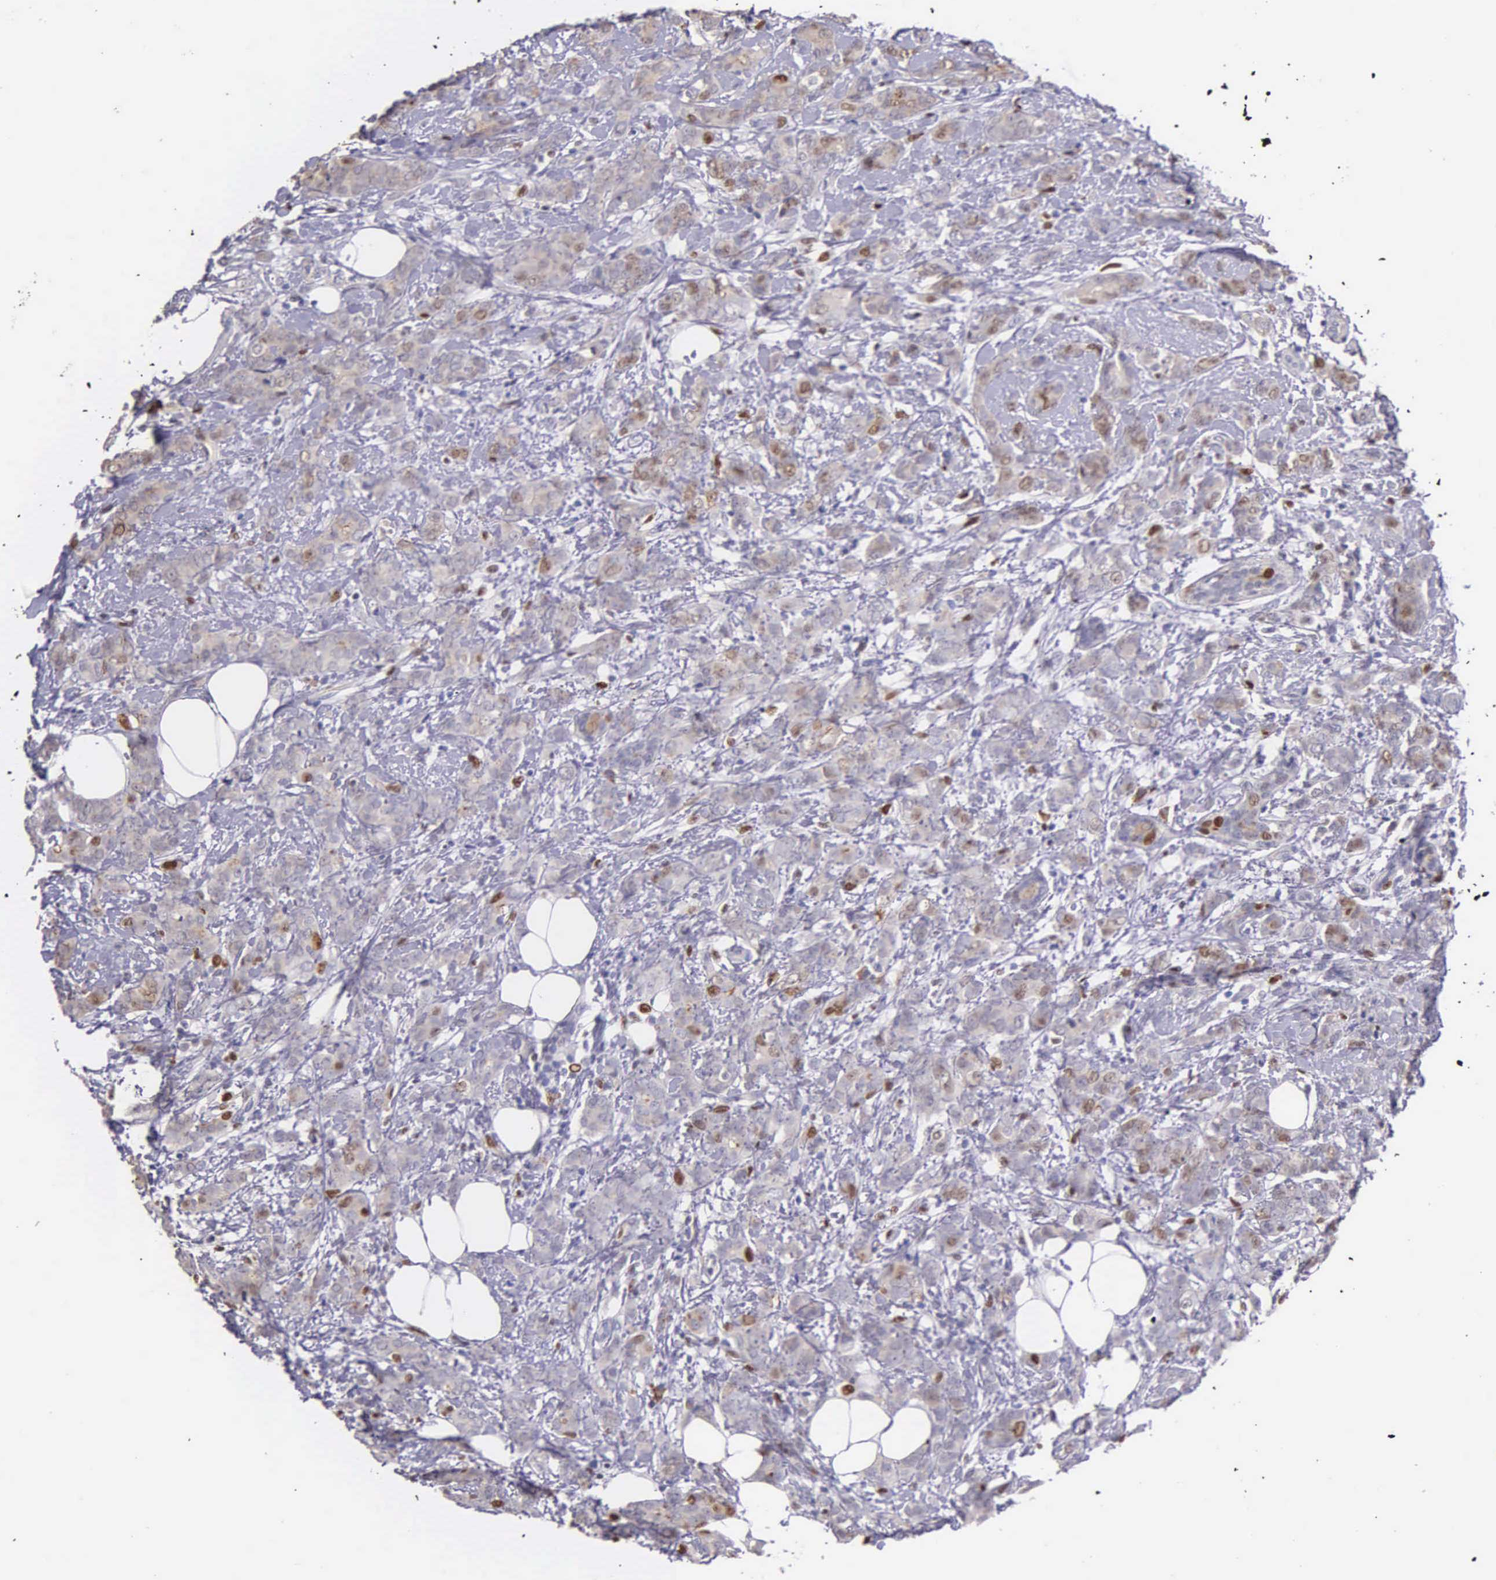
{"staining": {"intensity": "moderate", "quantity": "<25%", "location": "nuclear"}, "tissue": "breast cancer", "cell_type": "Tumor cells", "image_type": "cancer", "snomed": [{"axis": "morphology", "description": "Duct carcinoma"}, {"axis": "topography", "description": "Breast"}], "caption": "Human infiltrating ductal carcinoma (breast) stained with a protein marker displays moderate staining in tumor cells.", "gene": "MCM5", "patient": {"sex": "female", "age": 53}}